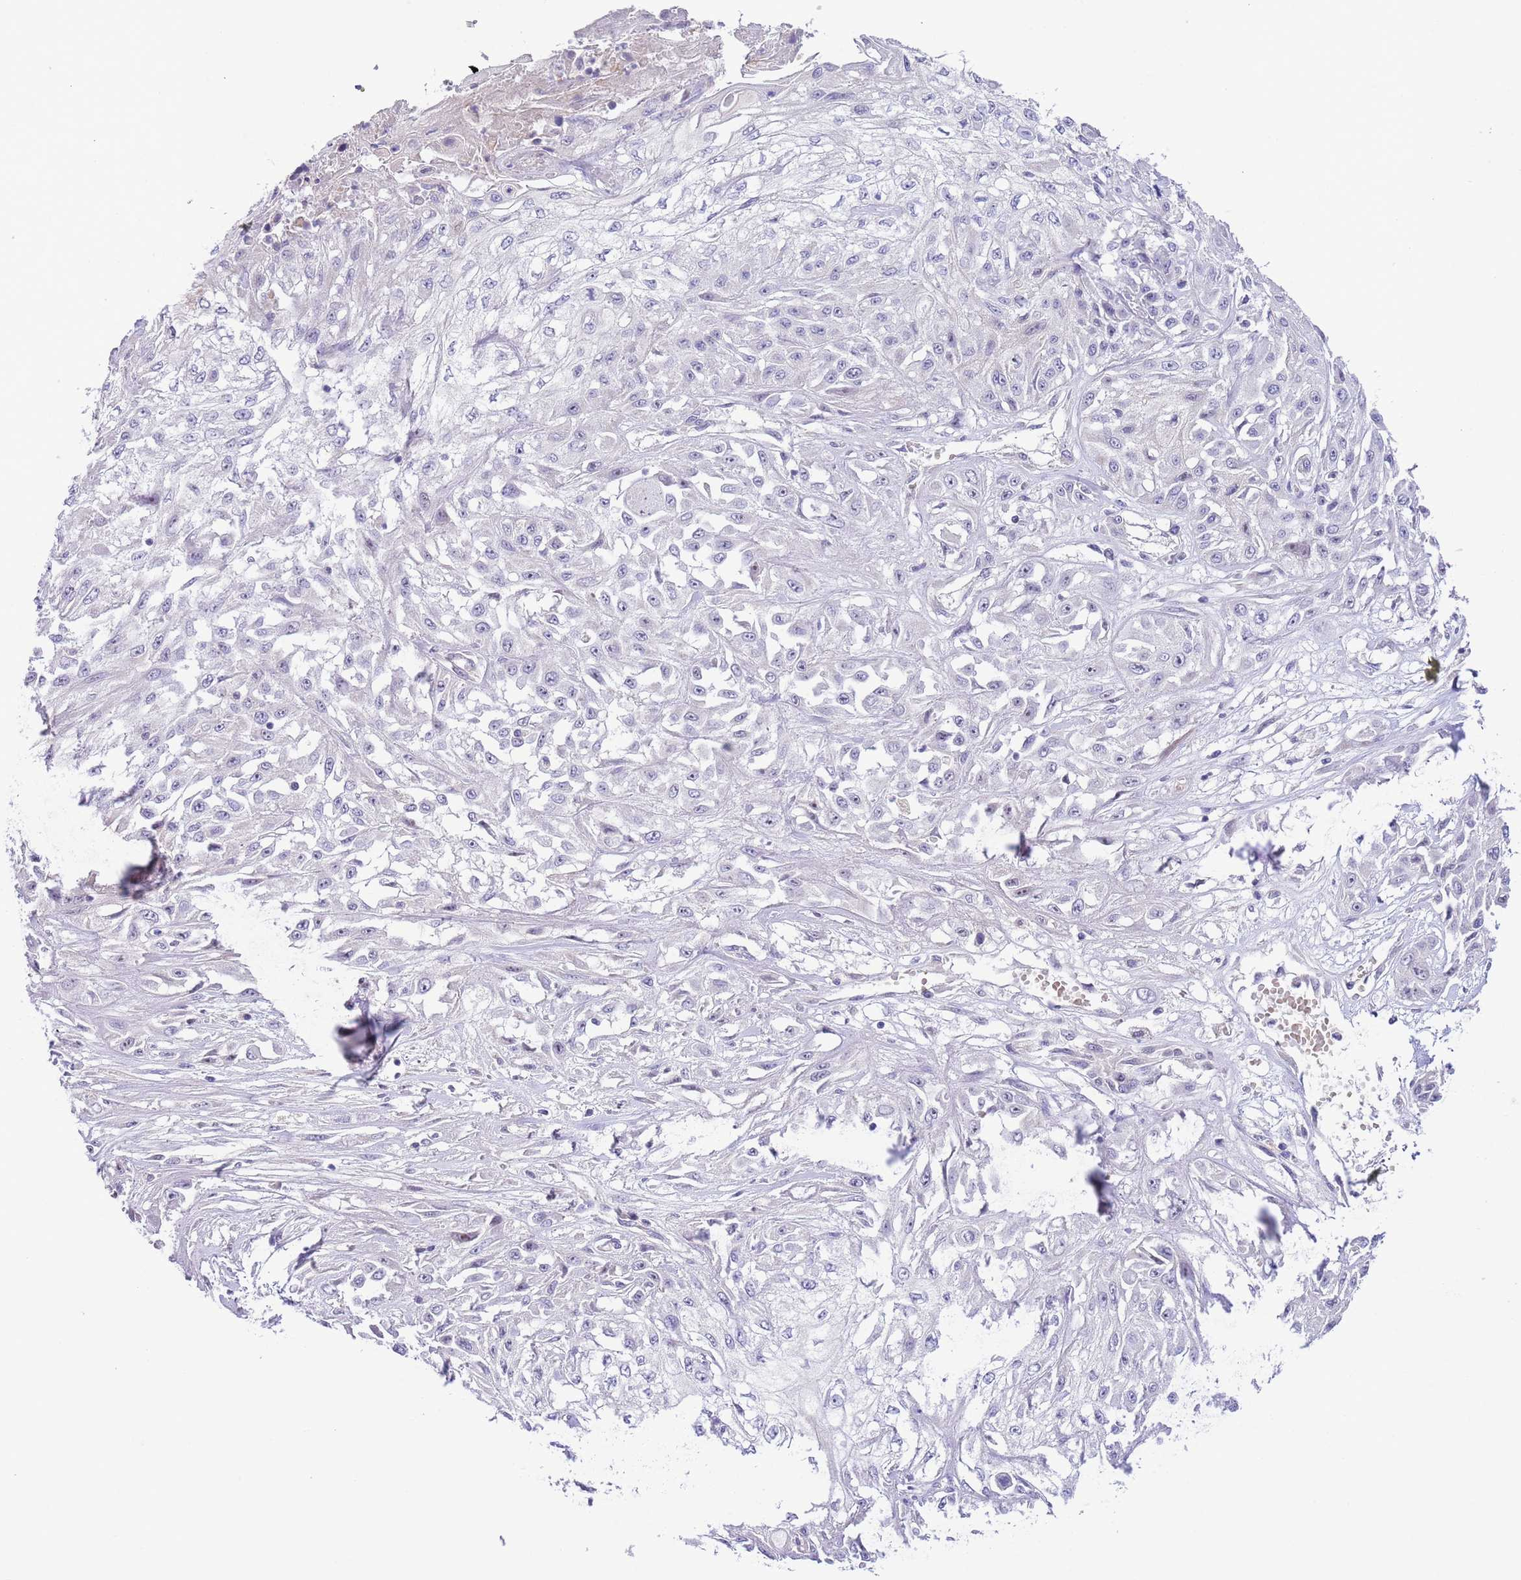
{"staining": {"intensity": "negative", "quantity": "none", "location": "none"}, "tissue": "skin cancer", "cell_type": "Tumor cells", "image_type": "cancer", "snomed": [{"axis": "morphology", "description": "Squamous cell carcinoma, NOS"}, {"axis": "morphology", "description": "Squamous cell carcinoma, metastatic, NOS"}, {"axis": "topography", "description": "Skin"}, {"axis": "topography", "description": "Lymph node"}], "caption": "A high-resolution image shows immunohistochemistry (IHC) staining of skin cancer (metastatic squamous cell carcinoma), which reveals no significant staining in tumor cells.", "gene": "AP1S2", "patient": {"sex": "male", "age": 75}}